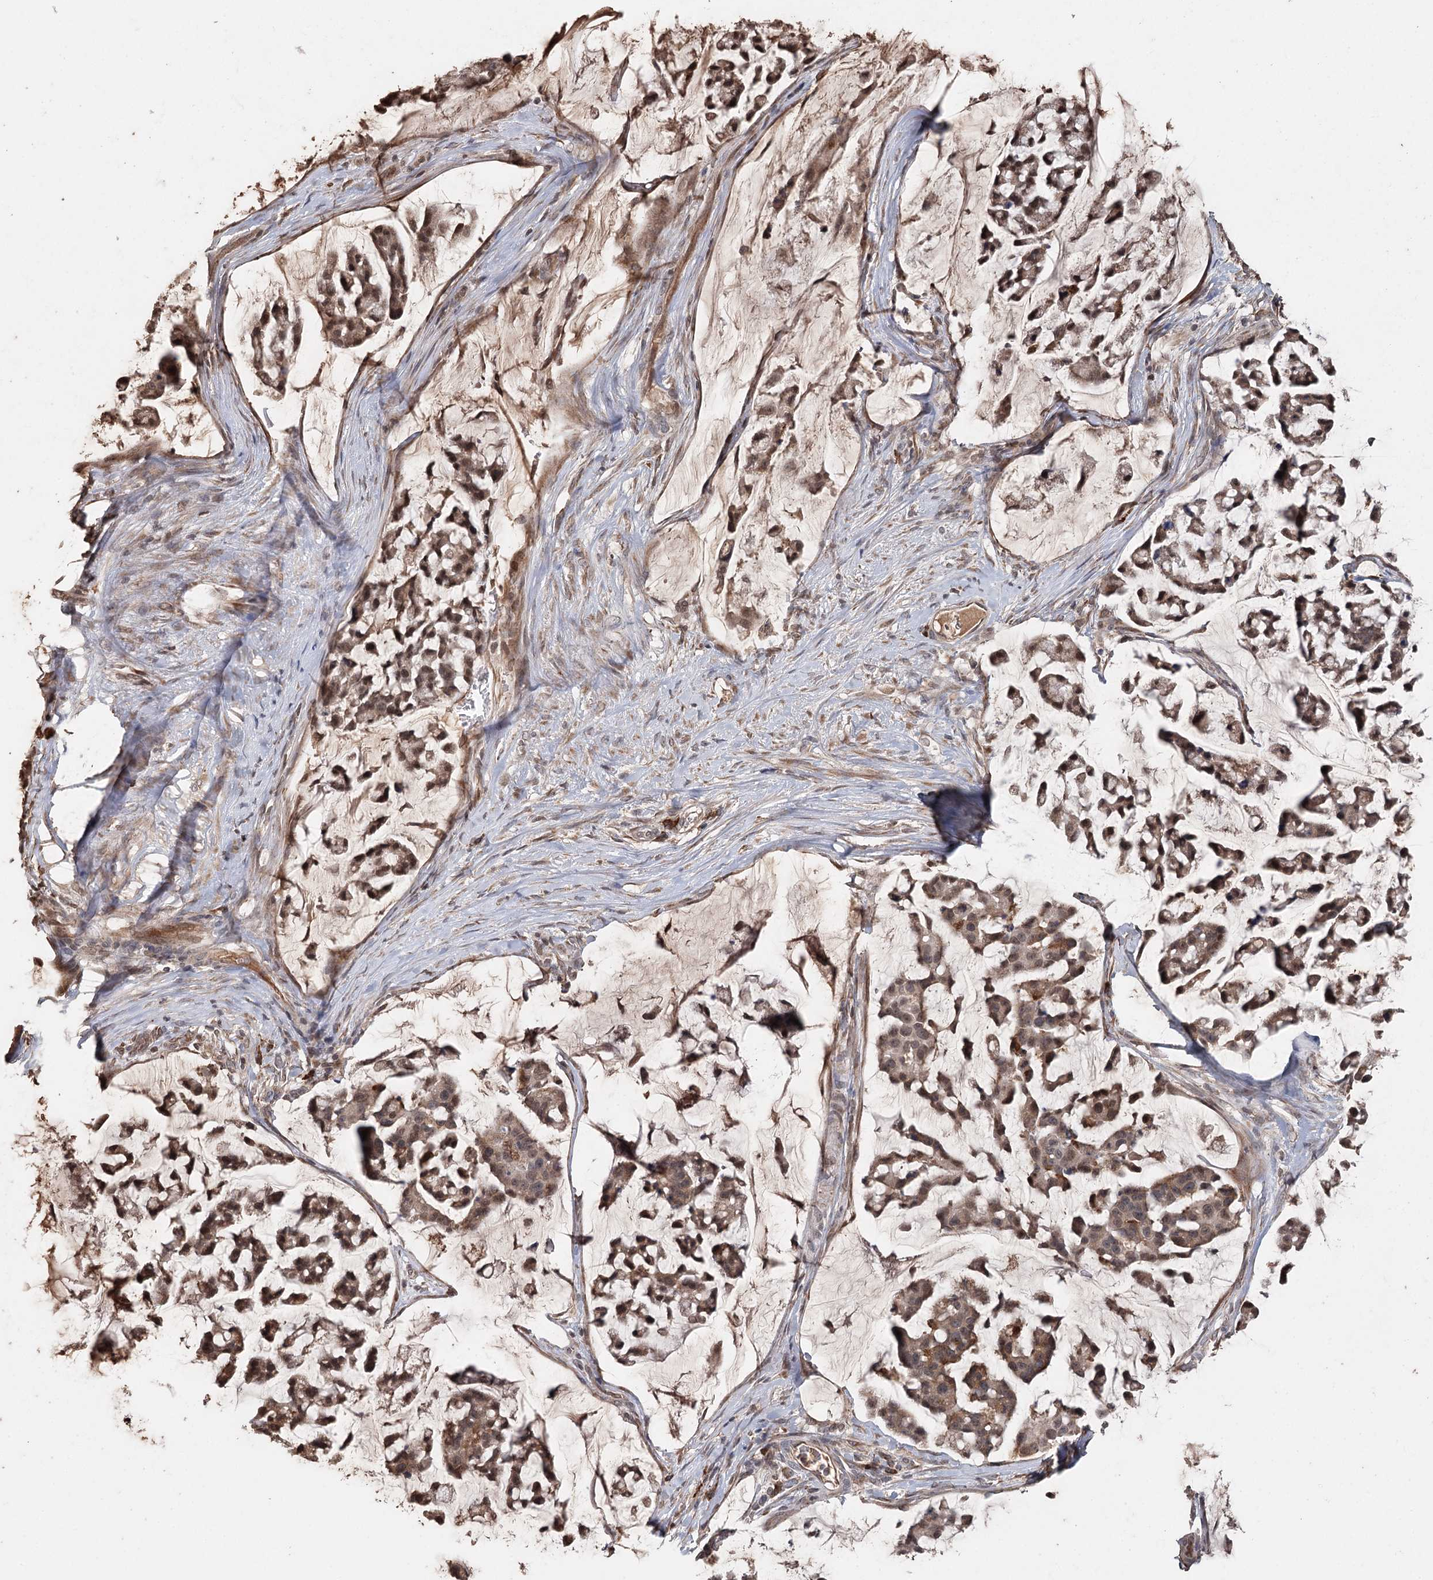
{"staining": {"intensity": "moderate", "quantity": ">75%", "location": "cytoplasmic/membranous,nuclear"}, "tissue": "stomach cancer", "cell_type": "Tumor cells", "image_type": "cancer", "snomed": [{"axis": "morphology", "description": "Adenocarcinoma, NOS"}, {"axis": "topography", "description": "Stomach, lower"}], "caption": "Tumor cells exhibit medium levels of moderate cytoplasmic/membranous and nuclear expression in approximately >75% of cells in human adenocarcinoma (stomach). Using DAB (brown) and hematoxylin (blue) stains, captured at high magnification using brightfield microscopy.", "gene": "SYVN1", "patient": {"sex": "male", "age": 67}}